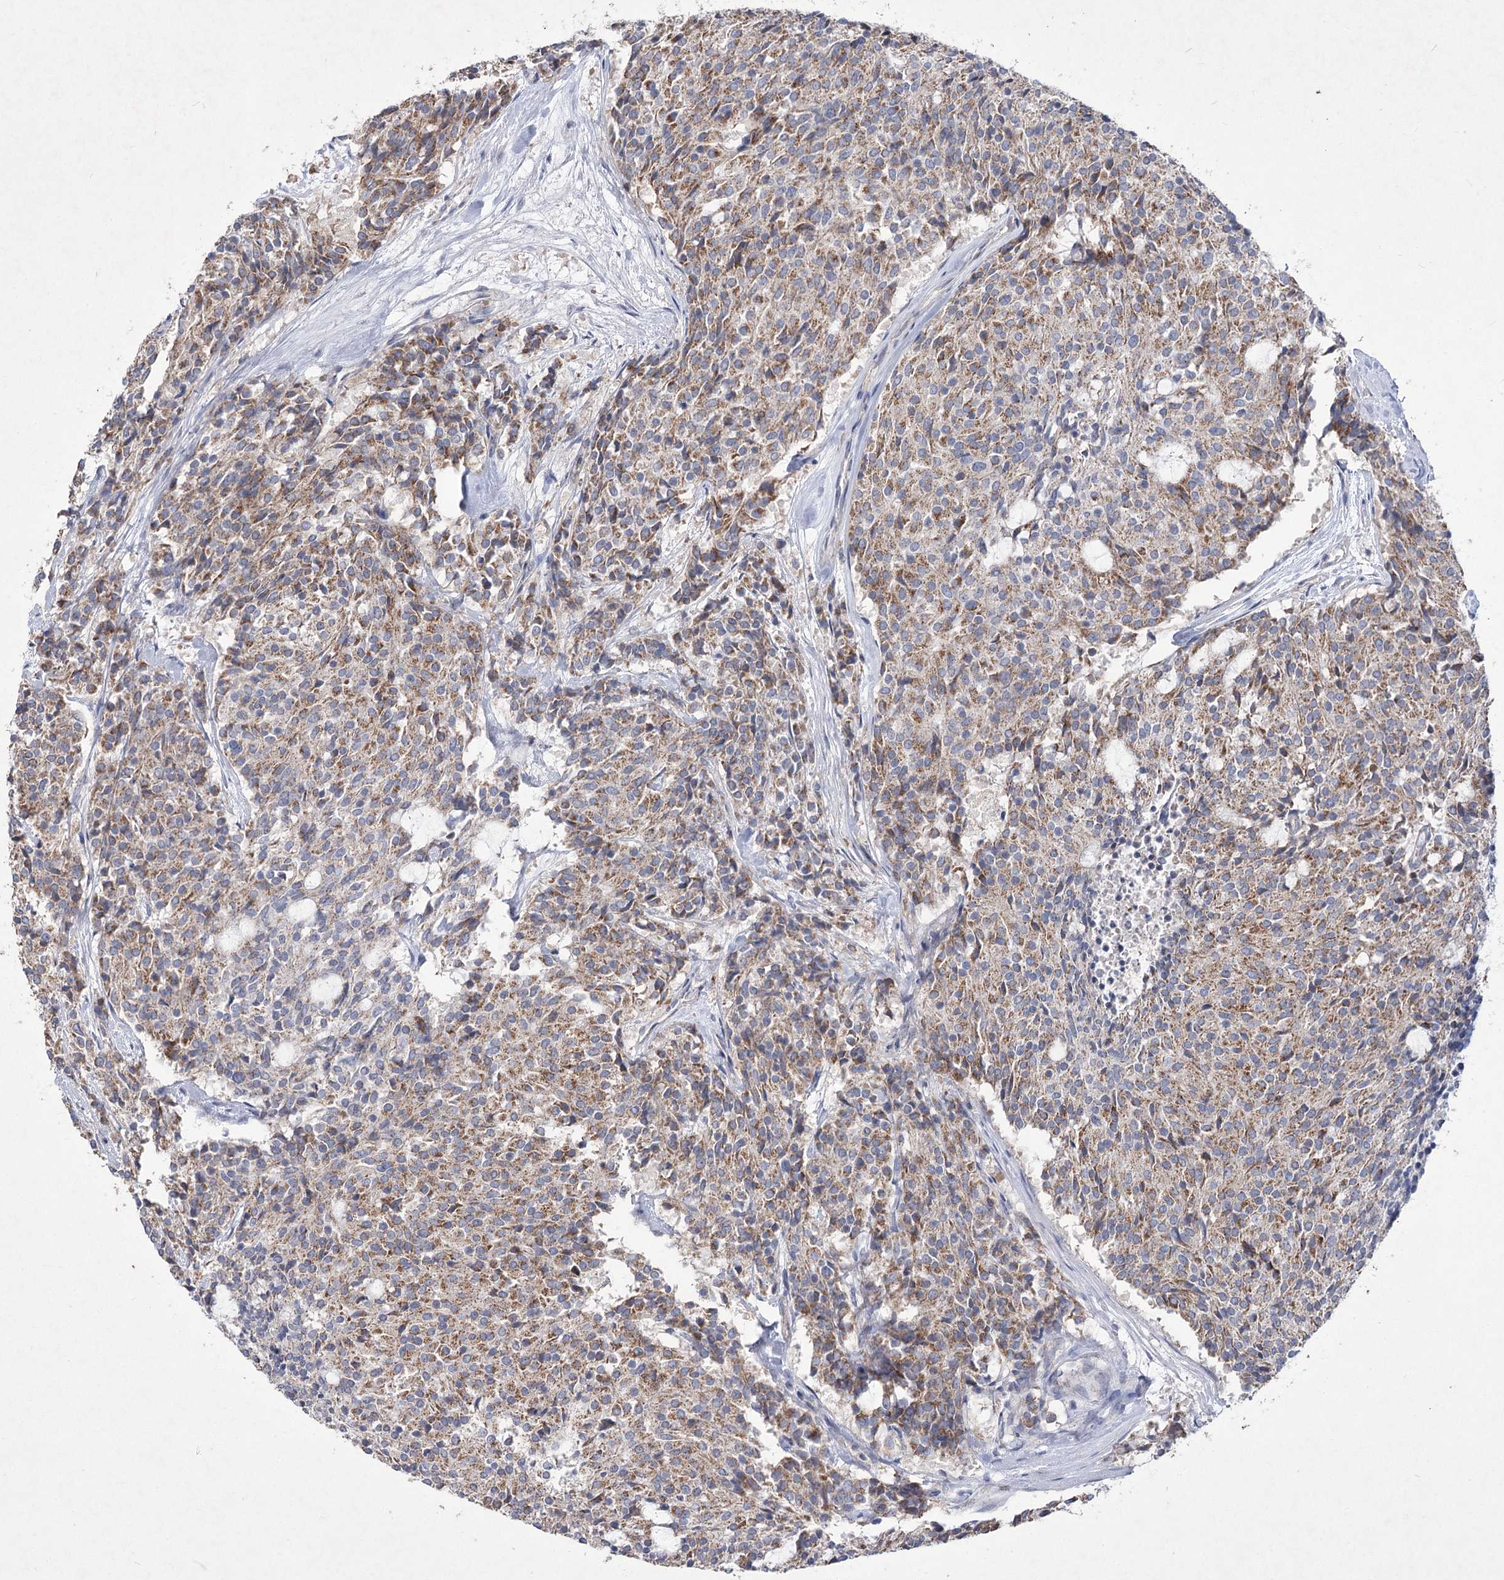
{"staining": {"intensity": "moderate", "quantity": ">75%", "location": "cytoplasmic/membranous"}, "tissue": "carcinoid", "cell_type": "Tumor cells", "image_type": "cancer", "snomed": [{"axis": "morphology", "description": "Carcinoid, malignant, NOS"}, {"axis": "topography", "description": "Pancreas"}], "caption": "Moderate cytoplasmic/membranous staining is seen in about >75% of tumor cells in malignant carcinoid.", "gene": "PDHB", "patient": {"sex": "female", "age": 54}}